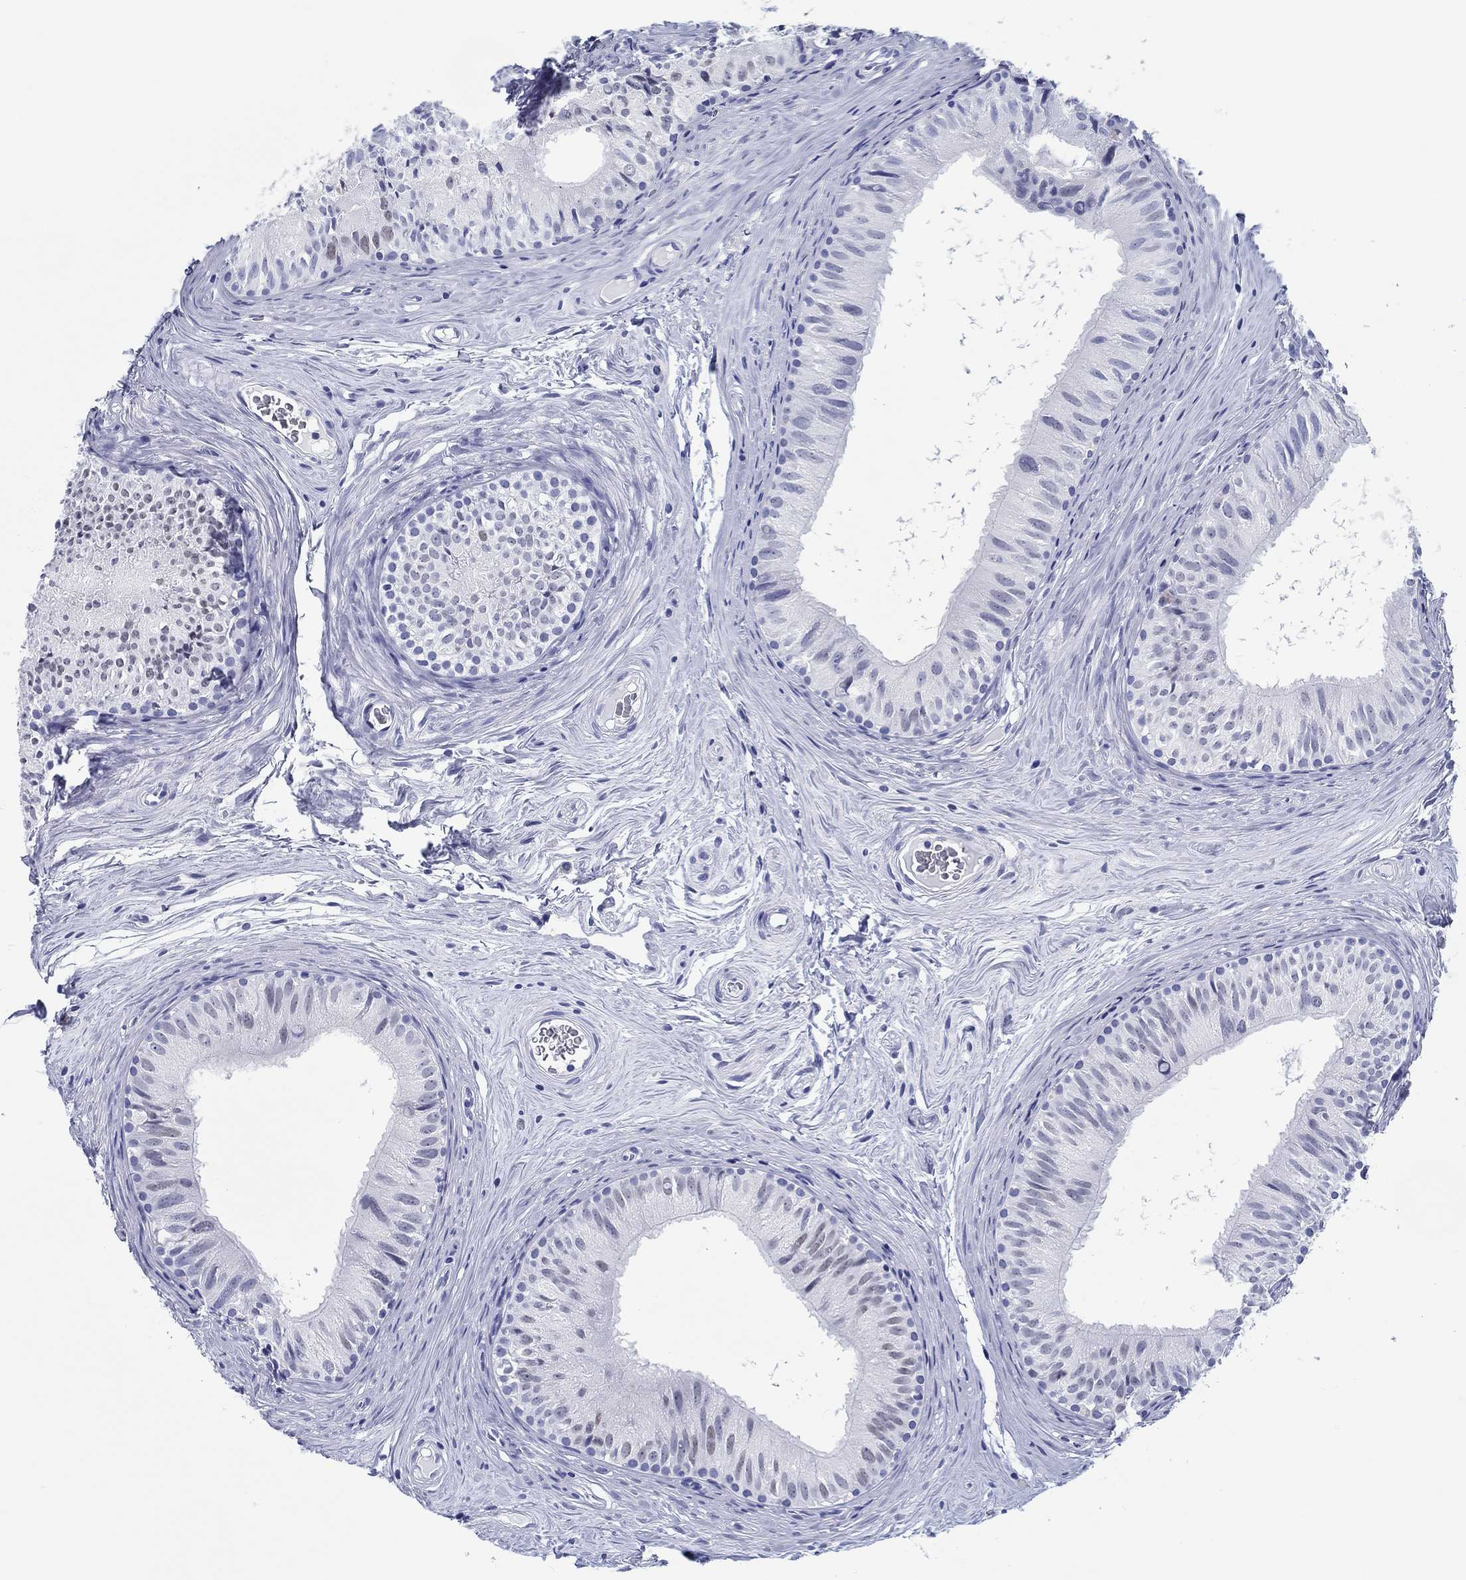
{"staining": {"intensity": "strong", "quantity": "<25%", "location": "nuclear"}, "tissue": "epididymis", "cell_type": "Glandular cells", "image_type": "normal", "snomed": [{"axis": "morphology", "description": "Normal tissue, NOS"}, {"axis": "topography", "description": "Epididymis"}], "caption": "About <25% of glandular cells in unremarkable human epididymis display strong nuclear protein positivity as visualized by brown immunohistochemical staining.", "gene": "H1", "patient": {"sex": "male", "age": 52}}